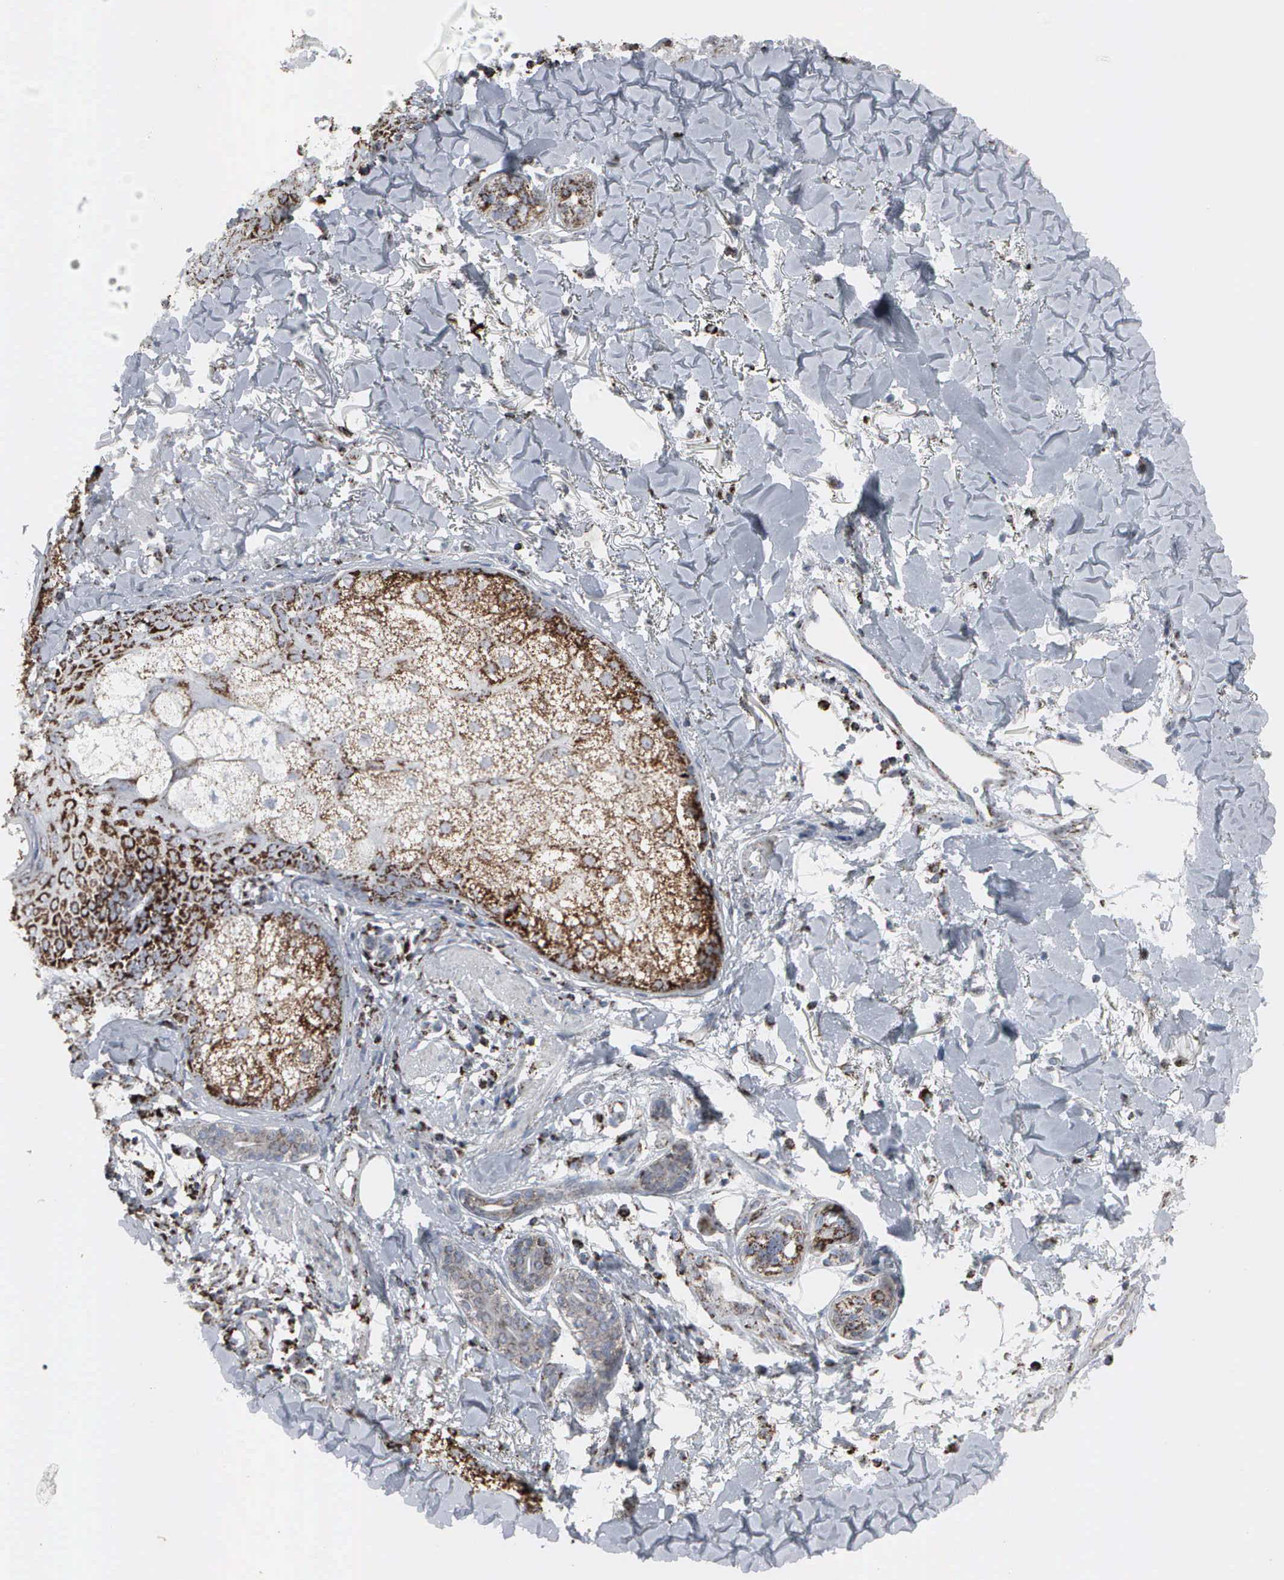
{"staining": {"intensity": "strong", "quantity": ">75%", "location": "cytoplasmic/membranous"}, "tissue": "skin cancer", "cell_type": "Tumor cells", "image_type": "cancer", "snomed": [{"axis": "morphology", "description": "Basal cell carcinoma"}, {"axis": "topography", "description": "Skin"}], "caption": "Immunohistochemistry histopathology image of human basal cell carcinoma (skin) stained for a protein (brown), which demonstrates high levels of strong cytoplasmic/membranous positivity in approximately >75% of tumor cells.", "gene": "HSPA9", "patient": {"sex": "female", "age": 81}}